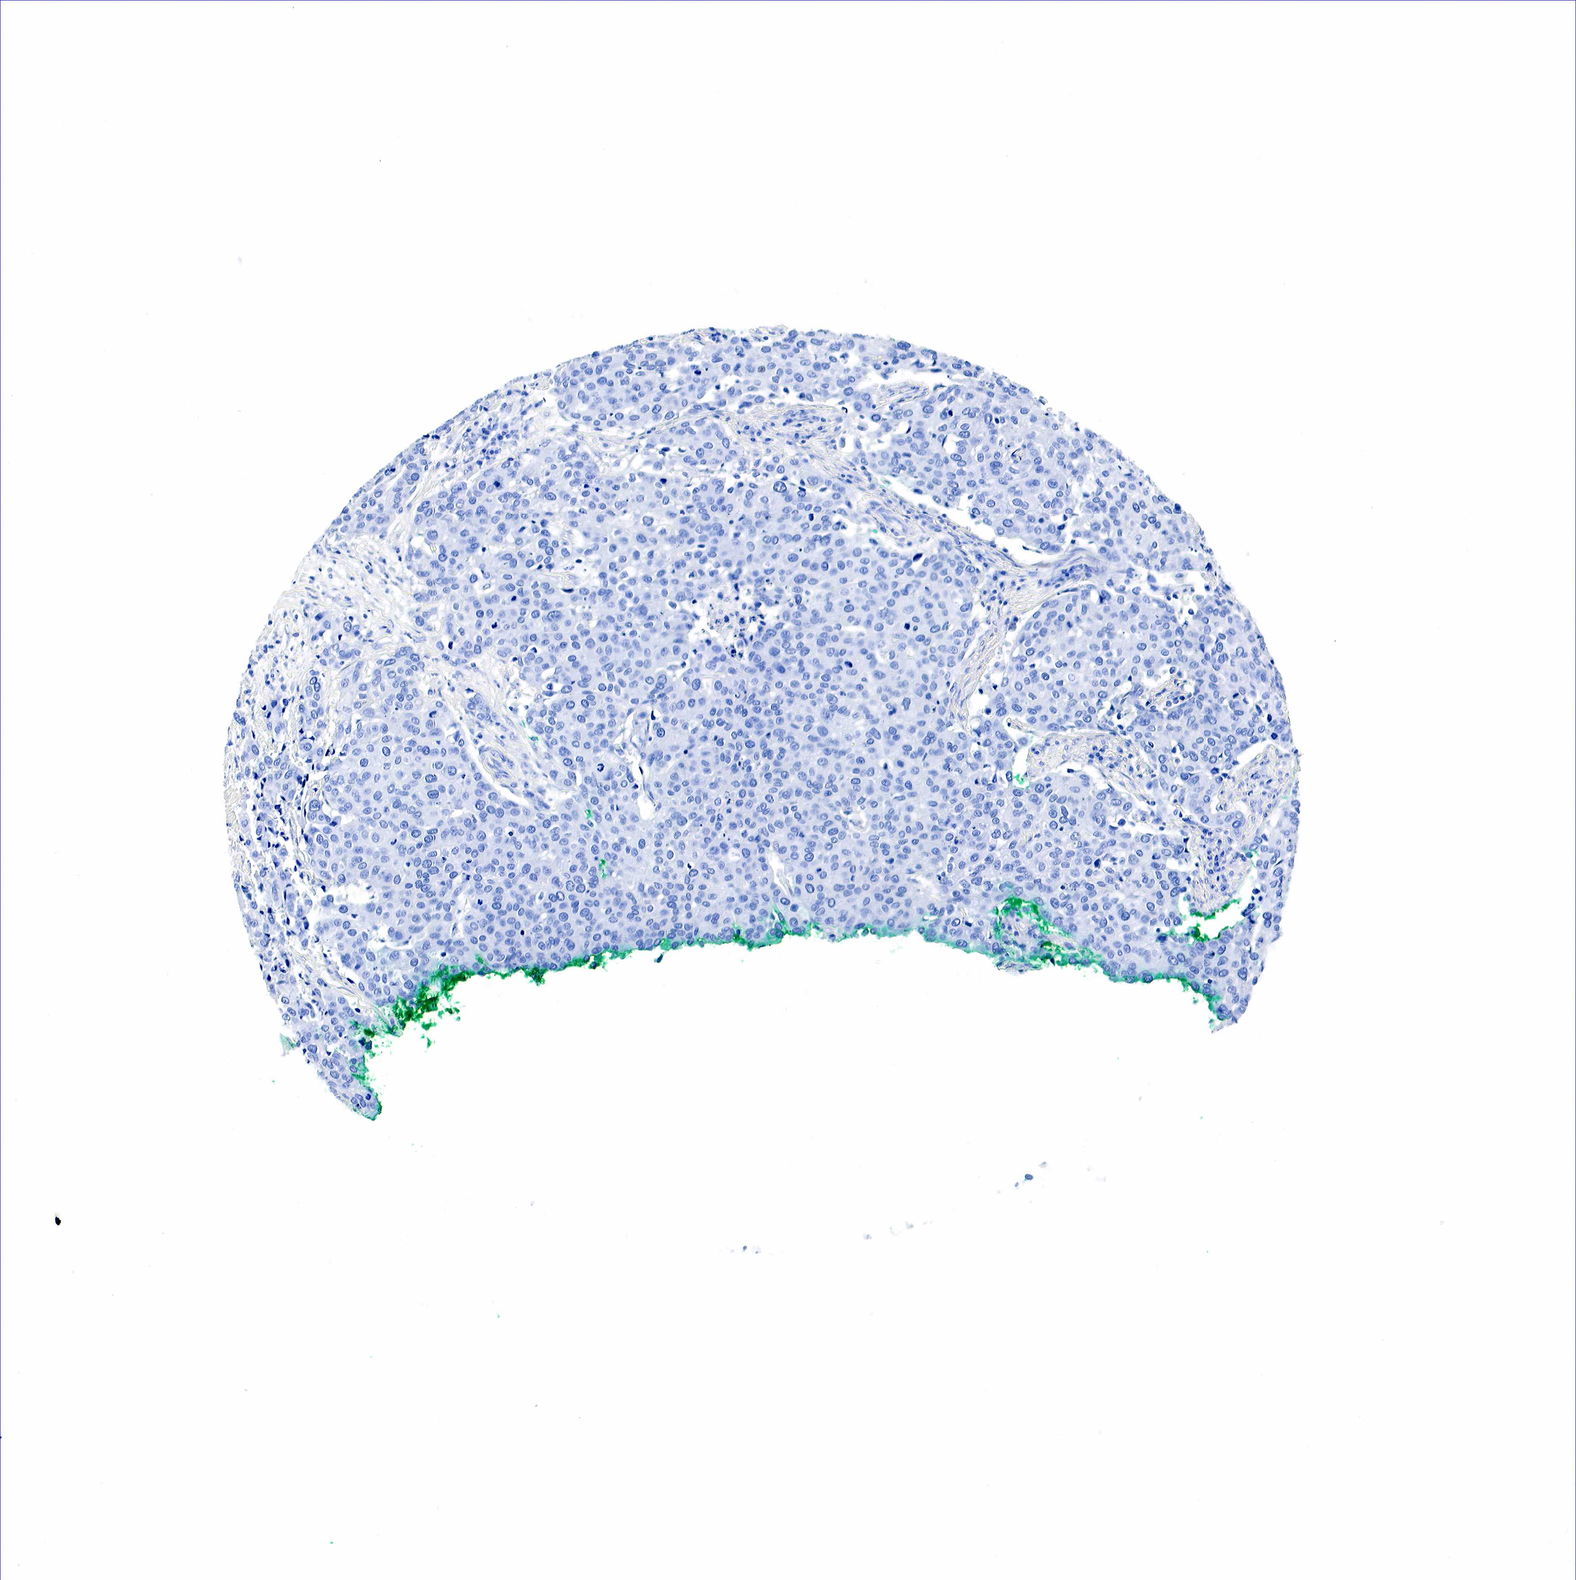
{"staining": {"intensity": "negative", "quantity": "none", "location": "none"}, "tissue": "cervical cancer", "cell_type": "Tumor cells", "image_type": "cancer", "snomed": [{"axis": "morphology", "description": "Squamous cell carcinoma, NOS"}, {"axis": "topography", "description": "Cervix"}], "caption": "Tumor cells show no significant expression in cervical squamous cell carcinoma. Brightfield microscopy of IHC stained with DAB (3,3'-diaminobenzidine) (brown) and hematoxylin (blue), captured at high magnification.", "gene": "ACP3", "patient": {"sex": "female", "age": 54}}